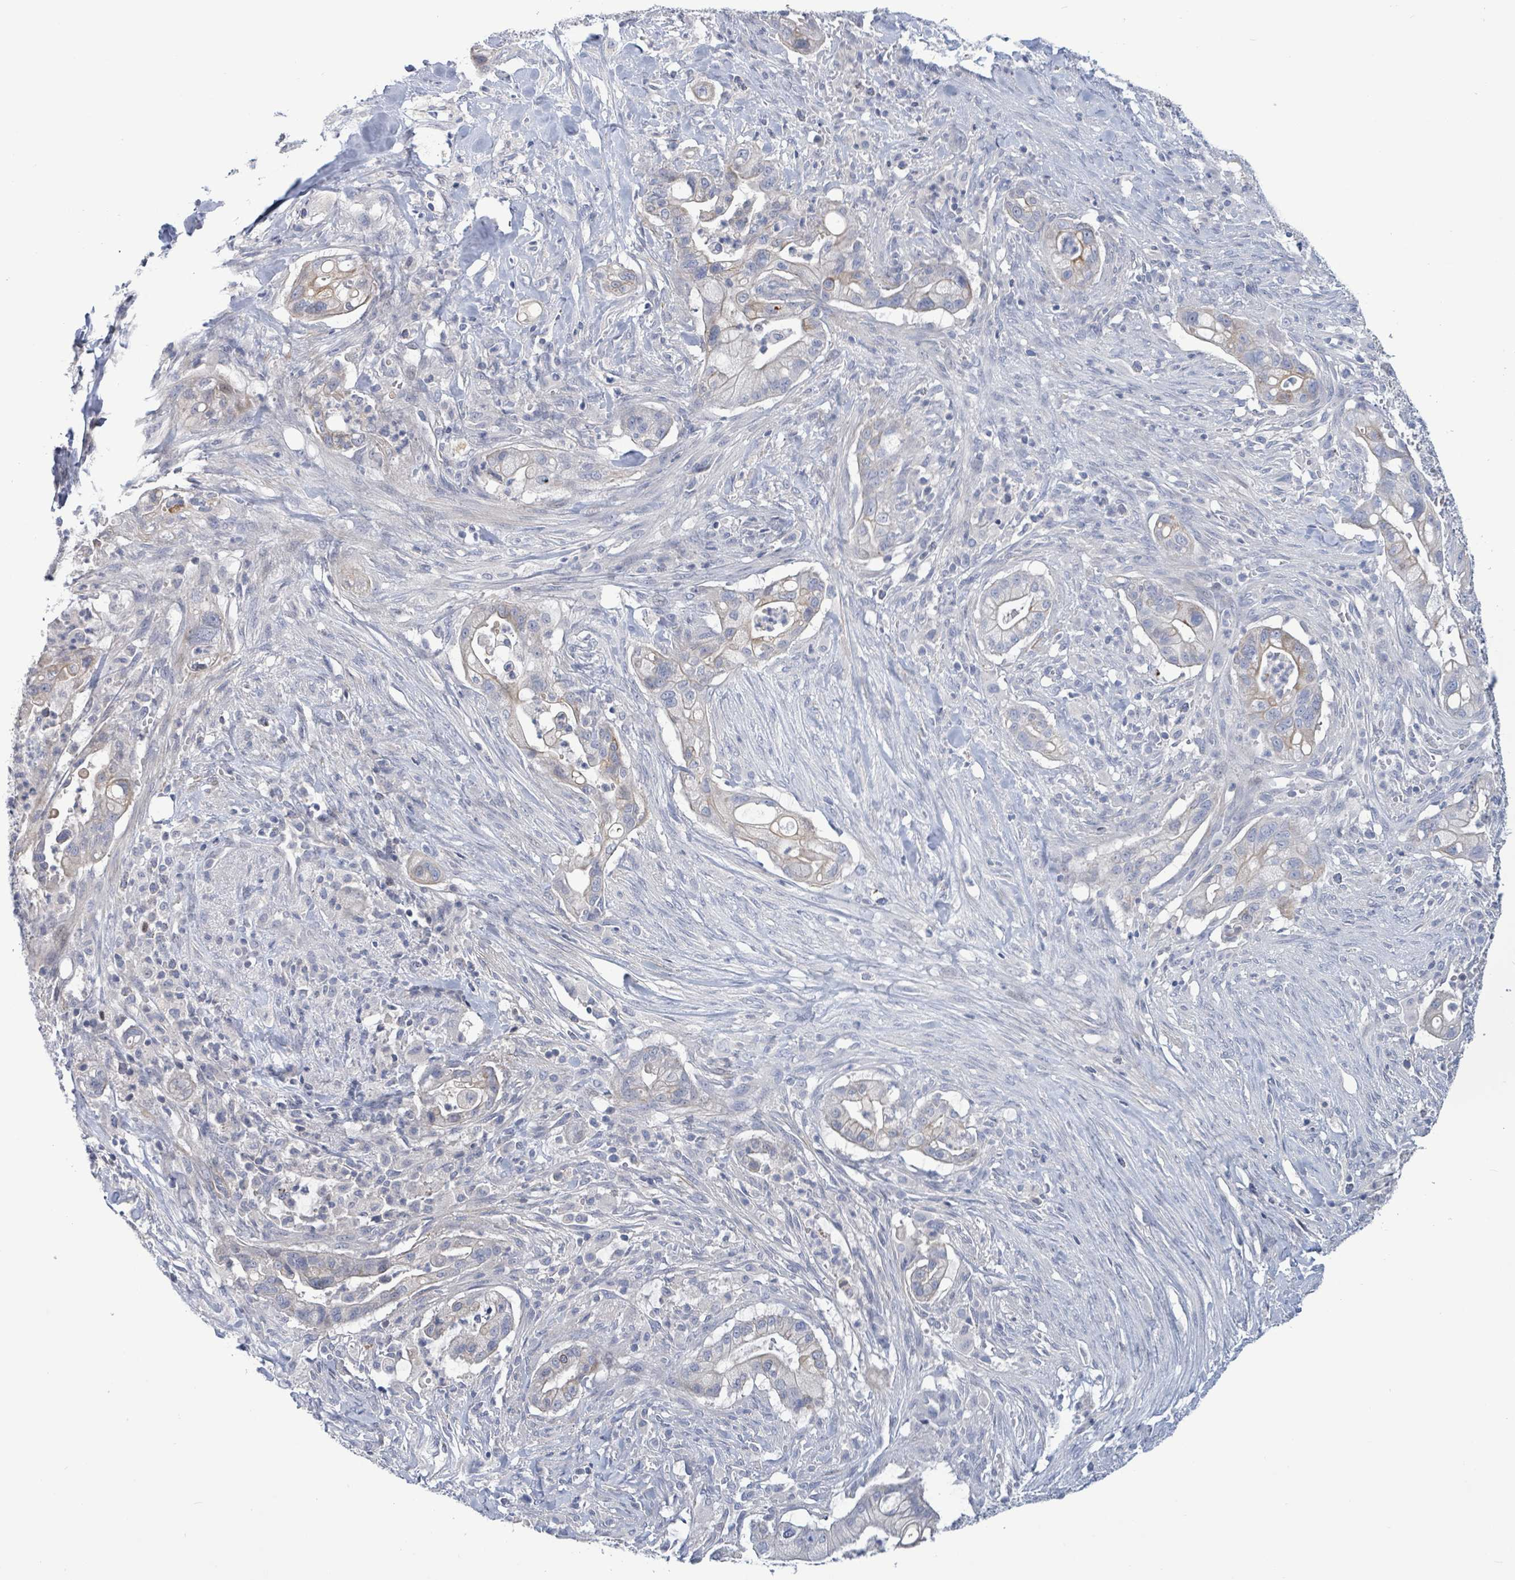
{"staining": {"intensity": "weak", "quantity": "<25%", "location": "cytoplasmic/membranous"}, "tissue": "pancreatic cancer", "cell_type": "Tumor cells", "image_type": "cancer", "snomed": [{"axis": "morphology", "description": "Adenocarcinoma, NOS"}, {"axis": "topography", "description": "Pancreas"}], "caption": "DAB immunohistochemical staining of adenocarcinoma (pancreatic) exhibits no significant expression in tumor cells. The staining is performed using DAB brown chromogen with nuclei counter-stained in using hematoxylin.", "gene": "NTN3", "patient": {"sex": "male", "age": 44}}